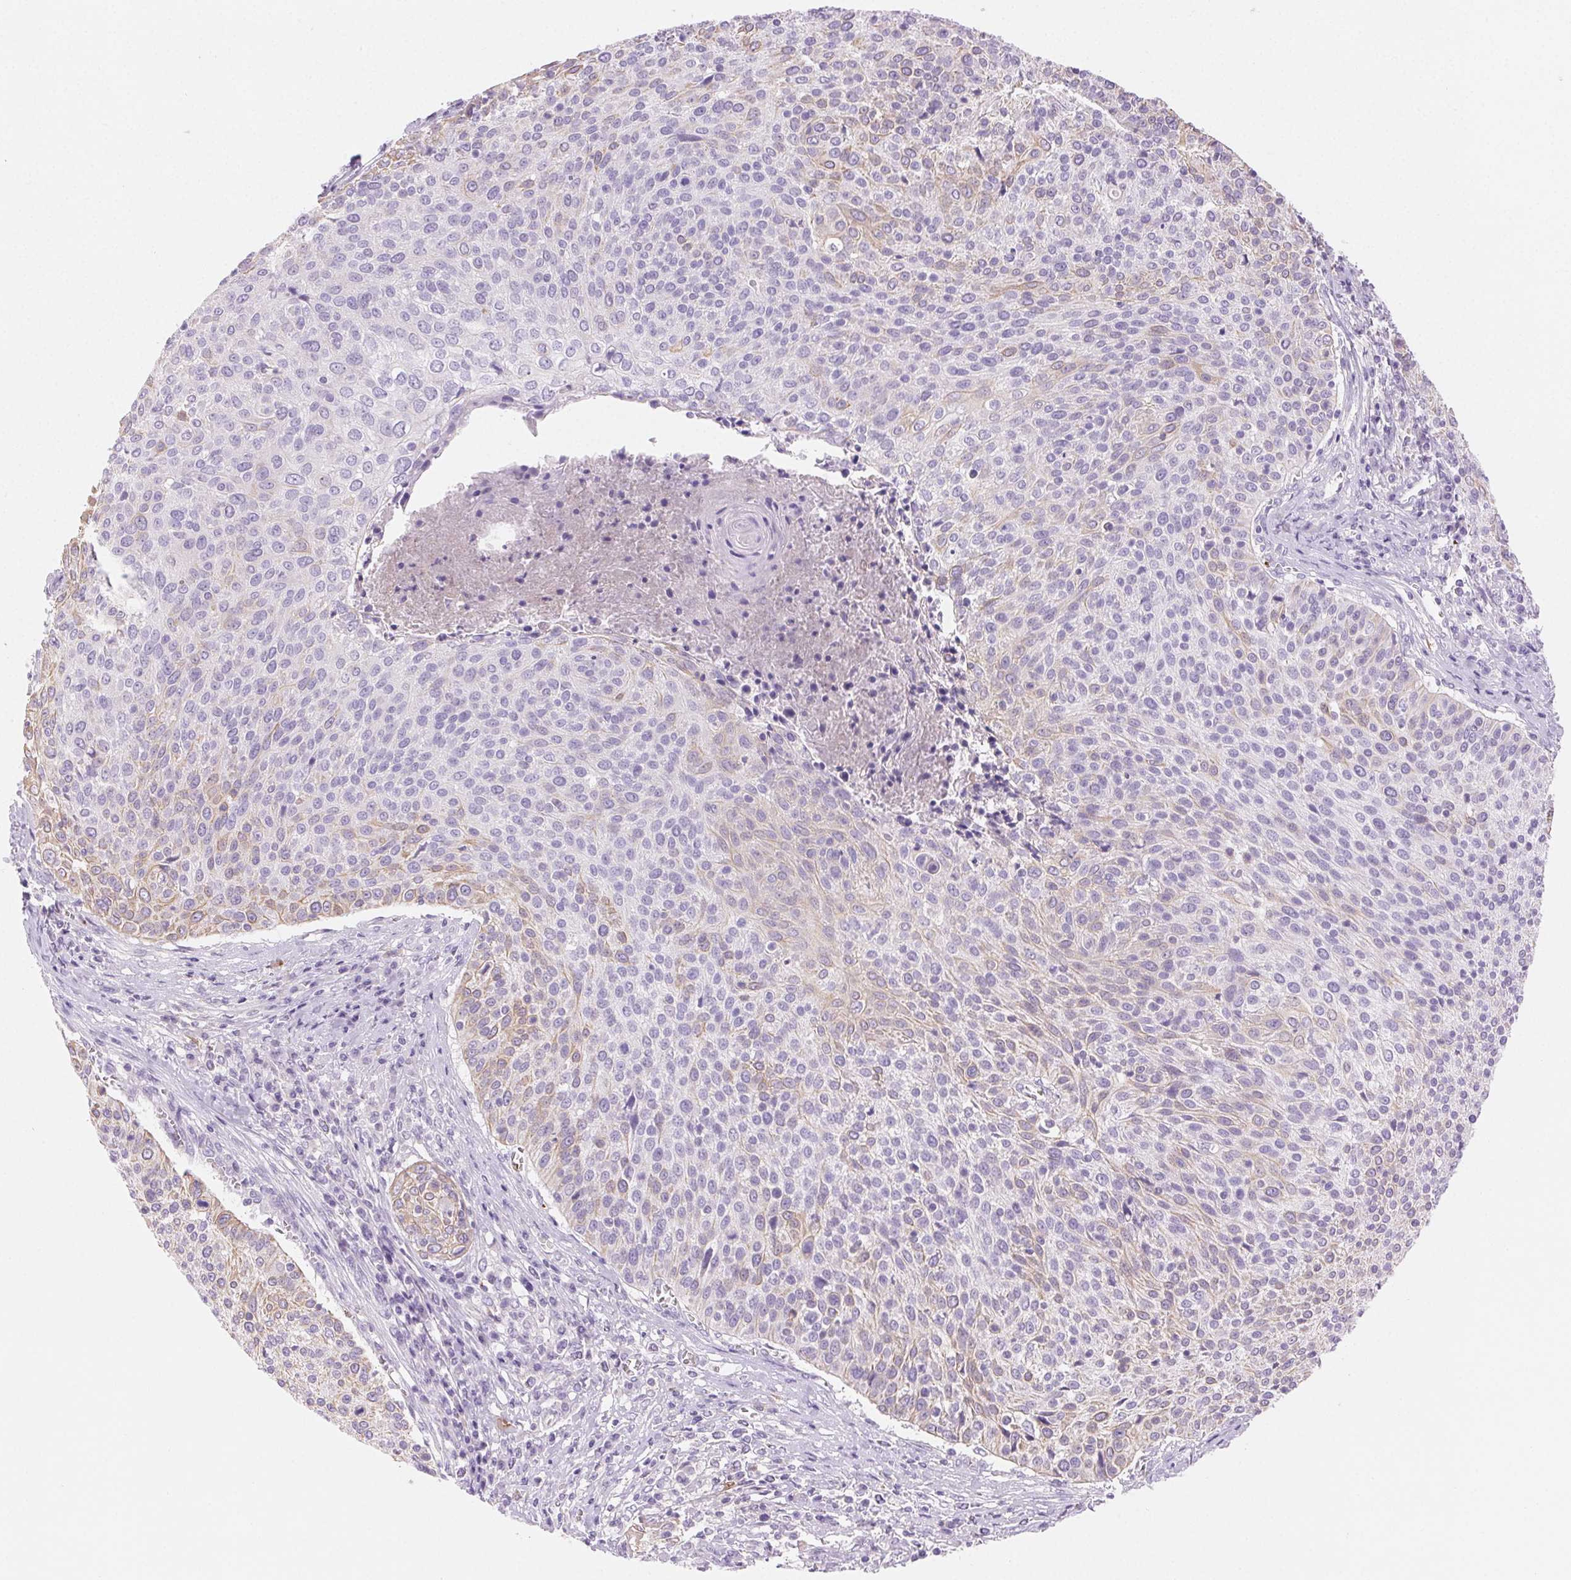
{"staining": {"intensity": "weak", "quantity": "<25%", "location": "cytoplasmic/membranous"}, "tissue": "cervical cancer", "cell_type": "Tumor cells", "image_type": "cancer", "snomed": [{"axis": "morphology", "description": "Squamous cell carcinoma, NOS"}, {"axis": "topography", "description": "Cervix"}], "caption": "Tumor cells show no significant protein positivity in cervical squamous cell carcinoma.", "gene": "FGA", "patient": {"sex": "female", "age": 31}}